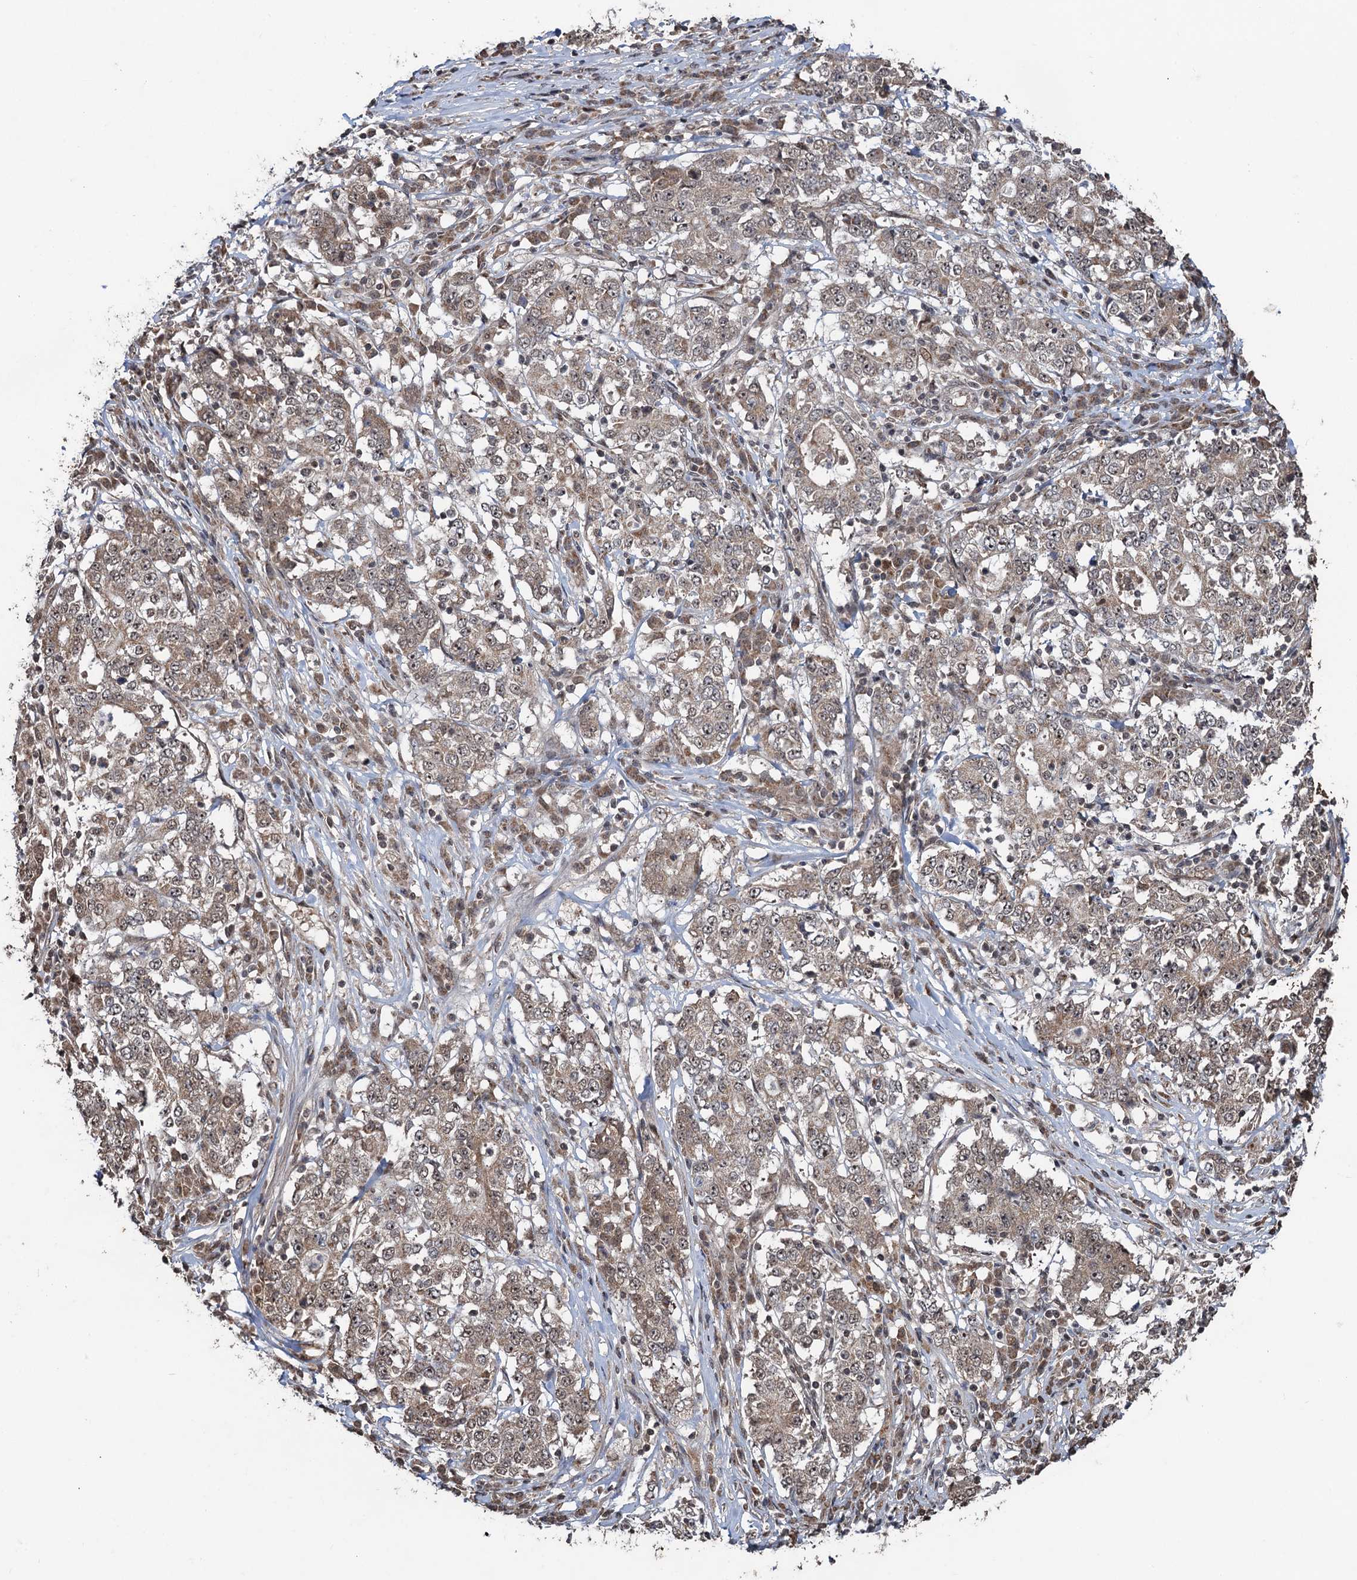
{"staining": {"intensity": "weak", "quantity": ">75%", "location": "cytoplasmic/membranous"}, "tissue": "stomach cancer", "cell_type": "Tumor cells", "image_type": "cancer", "snomed": [{"axis": "morphology", "description": "Adenocarcinoma, NOS"}, {"axis": "topography", "description": "Stomach"}], "caption": "Protein analysis of stomach adenocarcinoma tissue demonstrates weak cytoplasmic/membranous positivity in about >75% of tumor cells.", "gene": "REP15", "patient": {"sex": "male", "age": 59}}